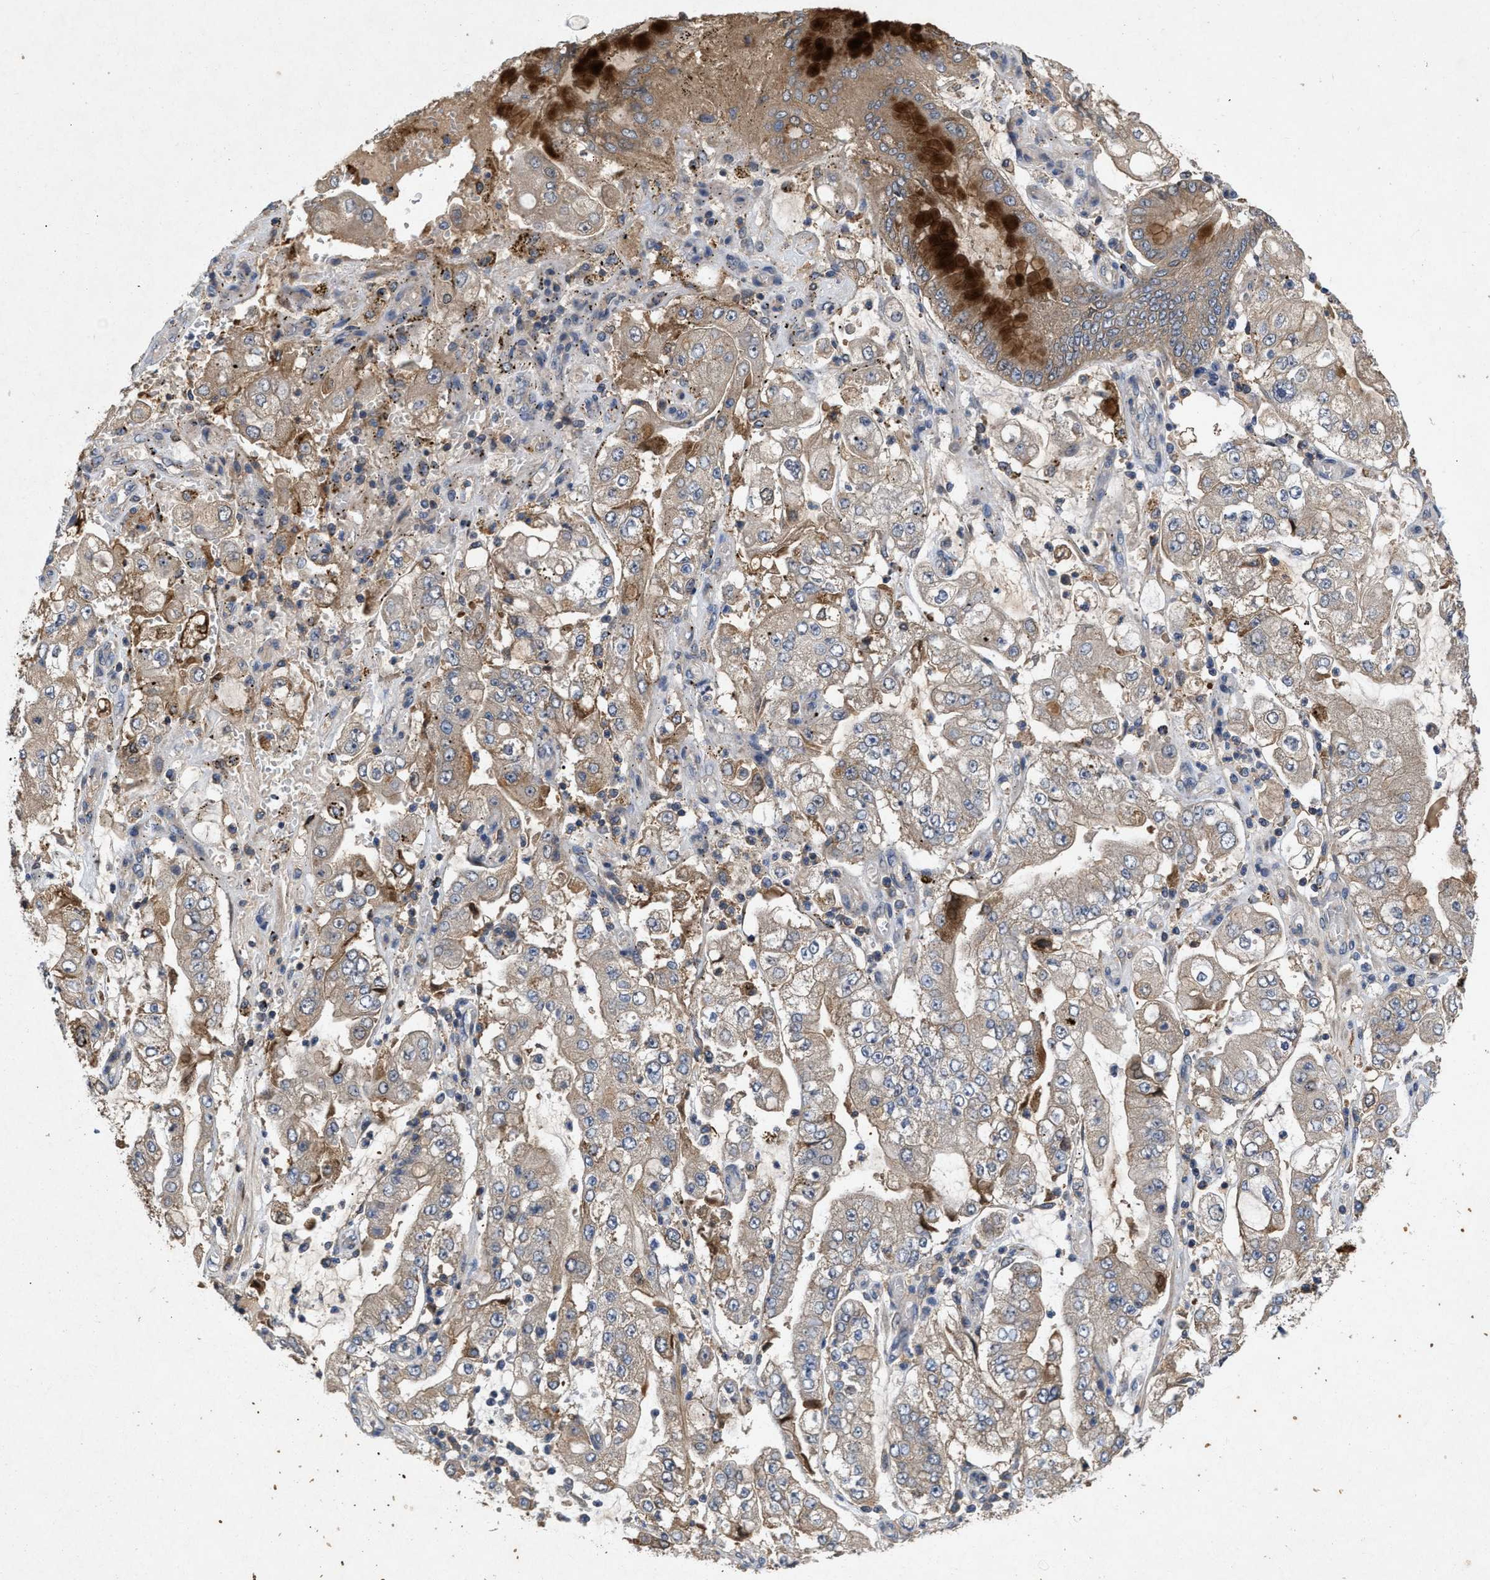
{"staining": {"intensity": "weak", "quantity": "25%-75%", "location": "cytoplasmic/membranous"}, "tissue": "stomach cancer", "cell_type": "Tumor cells", "image_type": "cancer", "snomed": [{"axis": "morphology", "description": "Adenocarcinoma, NOS"}, {"axis": "topography", "description": "Stomach"}], "caption": "A low amount of weak cytoplasmic/membranous positivity is identified in about 25%-75% of tumor cells in stomach cancer (adenocarcinoma) tissue.", "gene": "LPAR2", "patient": {"sex": "male", "age": 76}}